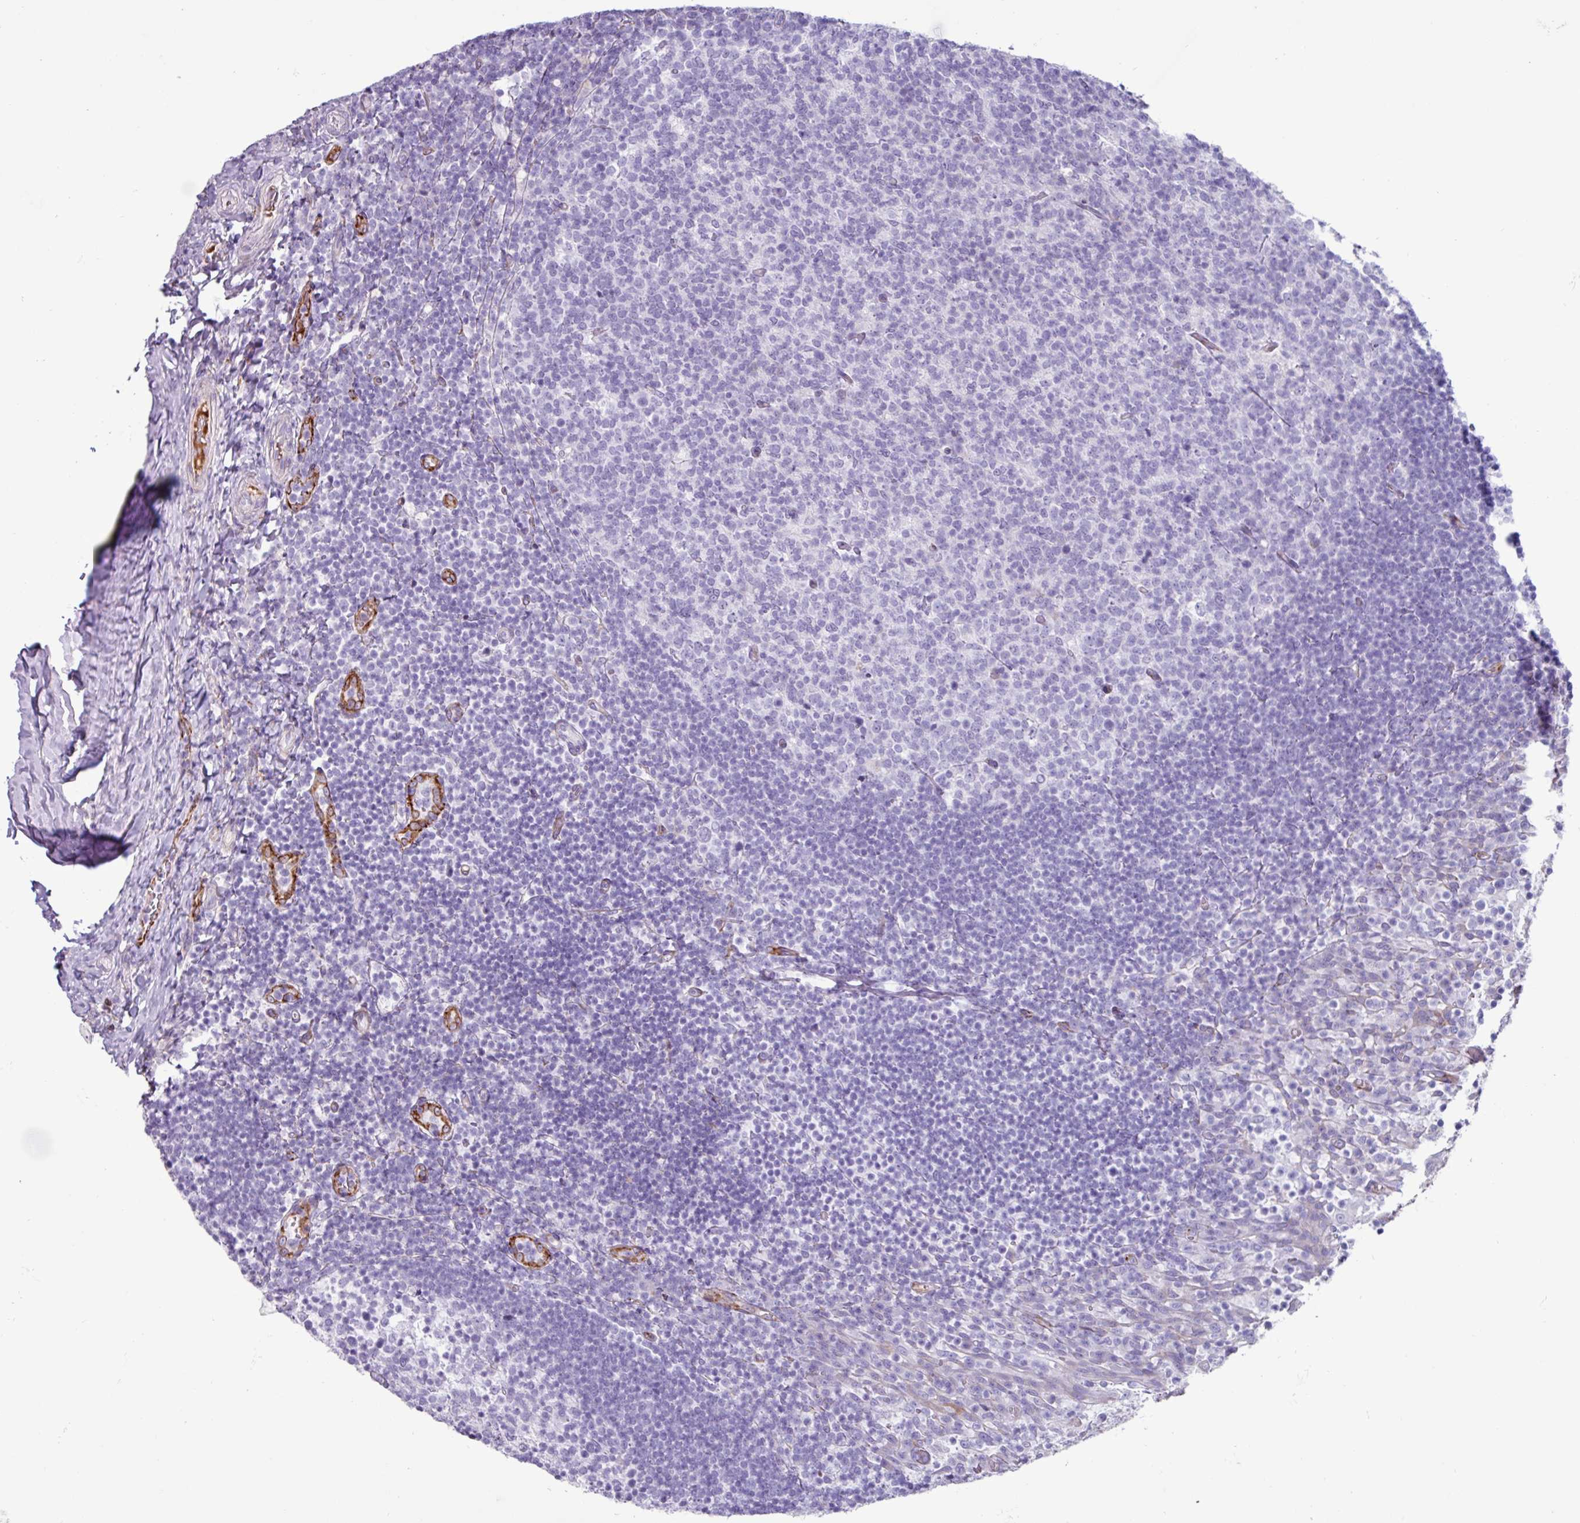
{"staining": {"intensity": "negative", "quantity": "none", "location": "none"}, "tissue": "tonsil", "cell_type": "Germinal center cells", "image_type": "normal", "snomed": [{"axis": "morphology", "description": "Normal tissue, NOS"}, {"axis": "topography", "description": "Tonsil"}], "caption": "High power microscopy image of an IHC histopathology image of benign tonsil, revealing no significant expression in germinal center cells. (Stains: DAB IHC with hematoxylin counter stain, Microscopy: brightfield microscopy at high magnification).", "gene": "PPP1R35", "patient": {"sex": "female", "age": 10}}